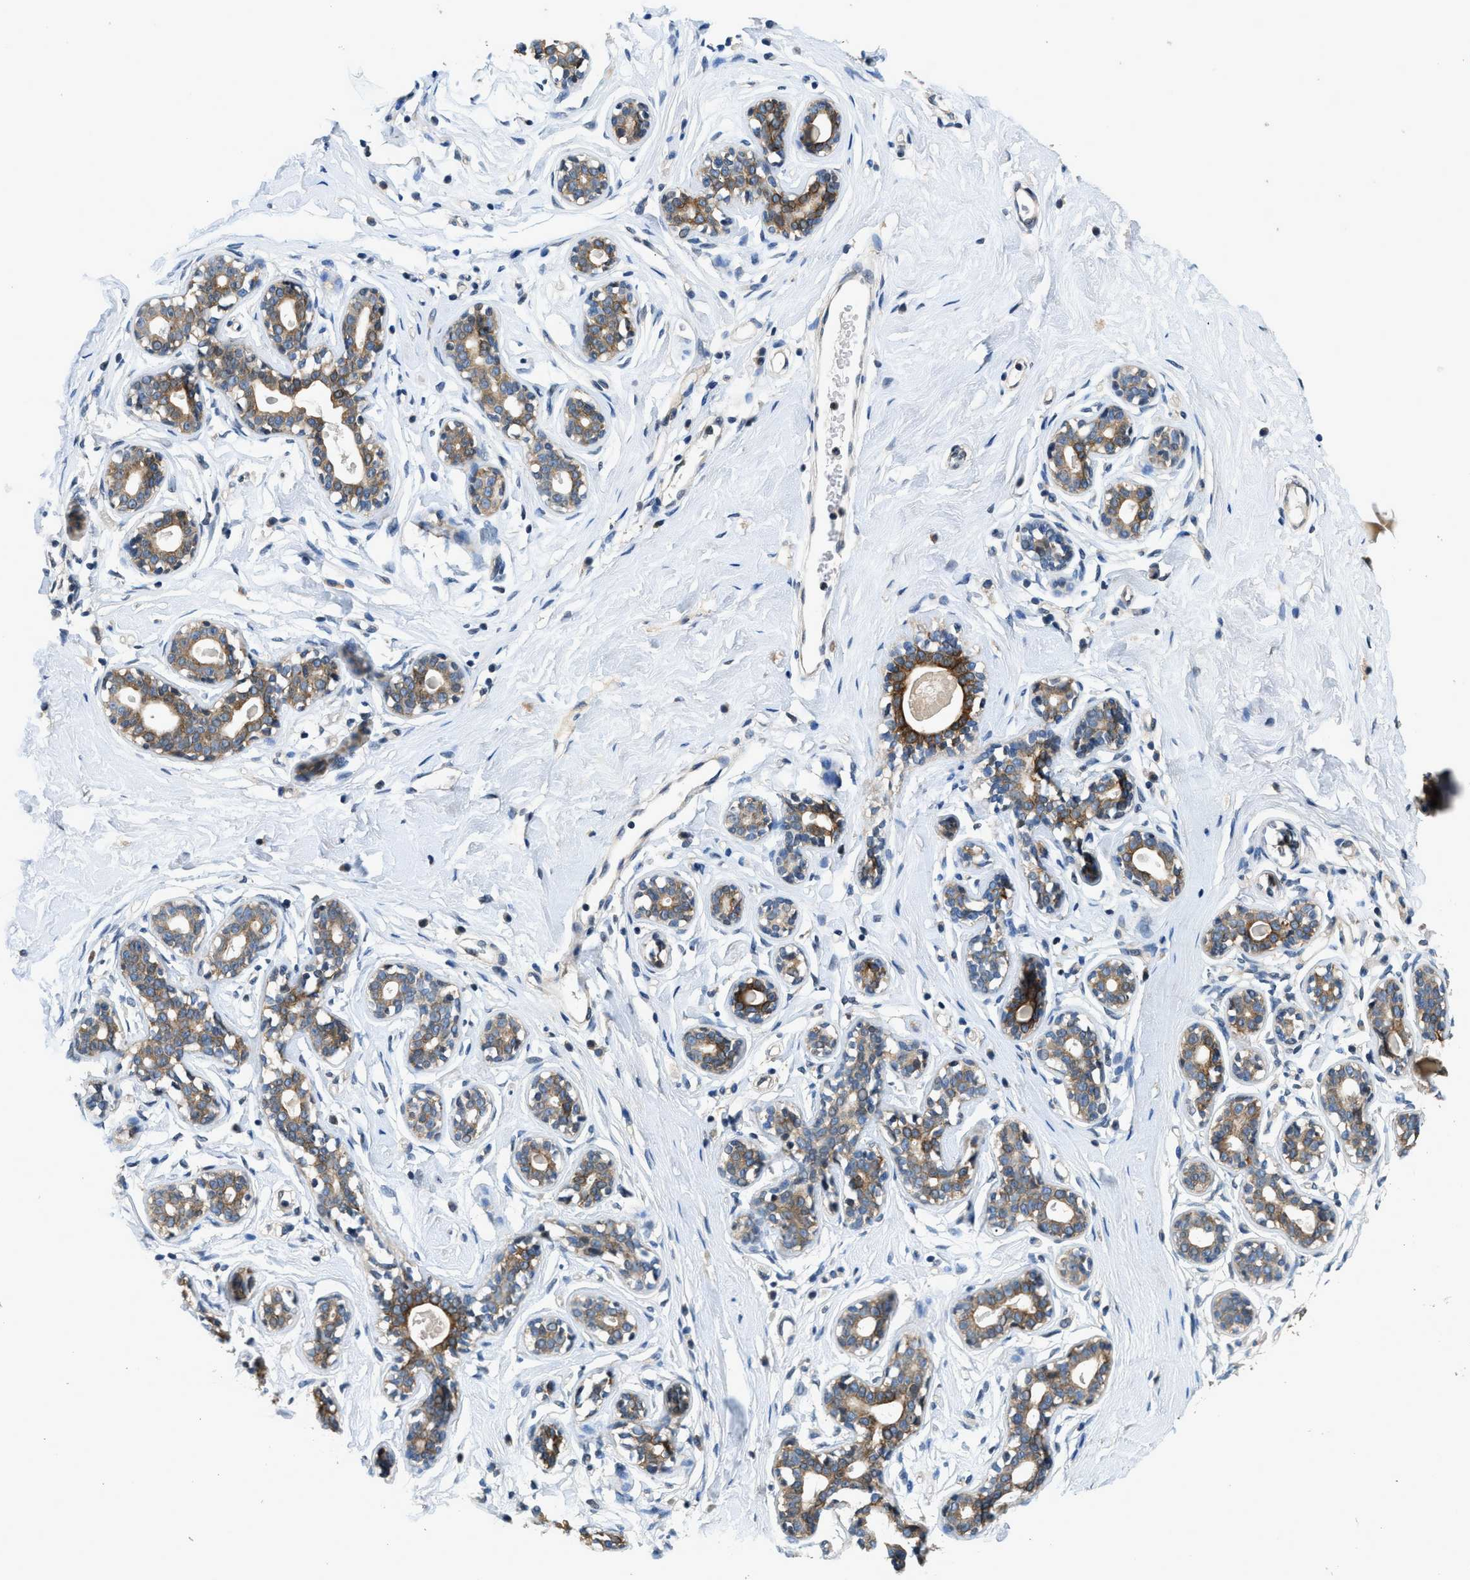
{"staining": {"intensity": "negative", "quantity": "none", "location": "none"}, "tissue": "breast", "cell_type": "Adipocytes", "image_type": "normal", "snomed": [{"axis": "morphology", "description": "Normal tissue, NOS"}, {"axis": "topography", "description": "Breast"}], "caption": "Immunohistochemistry of benign breast shows no positivity in adipocytes.", "gene": "SSH2", "patient": {"sex": "female", "age": 23}}